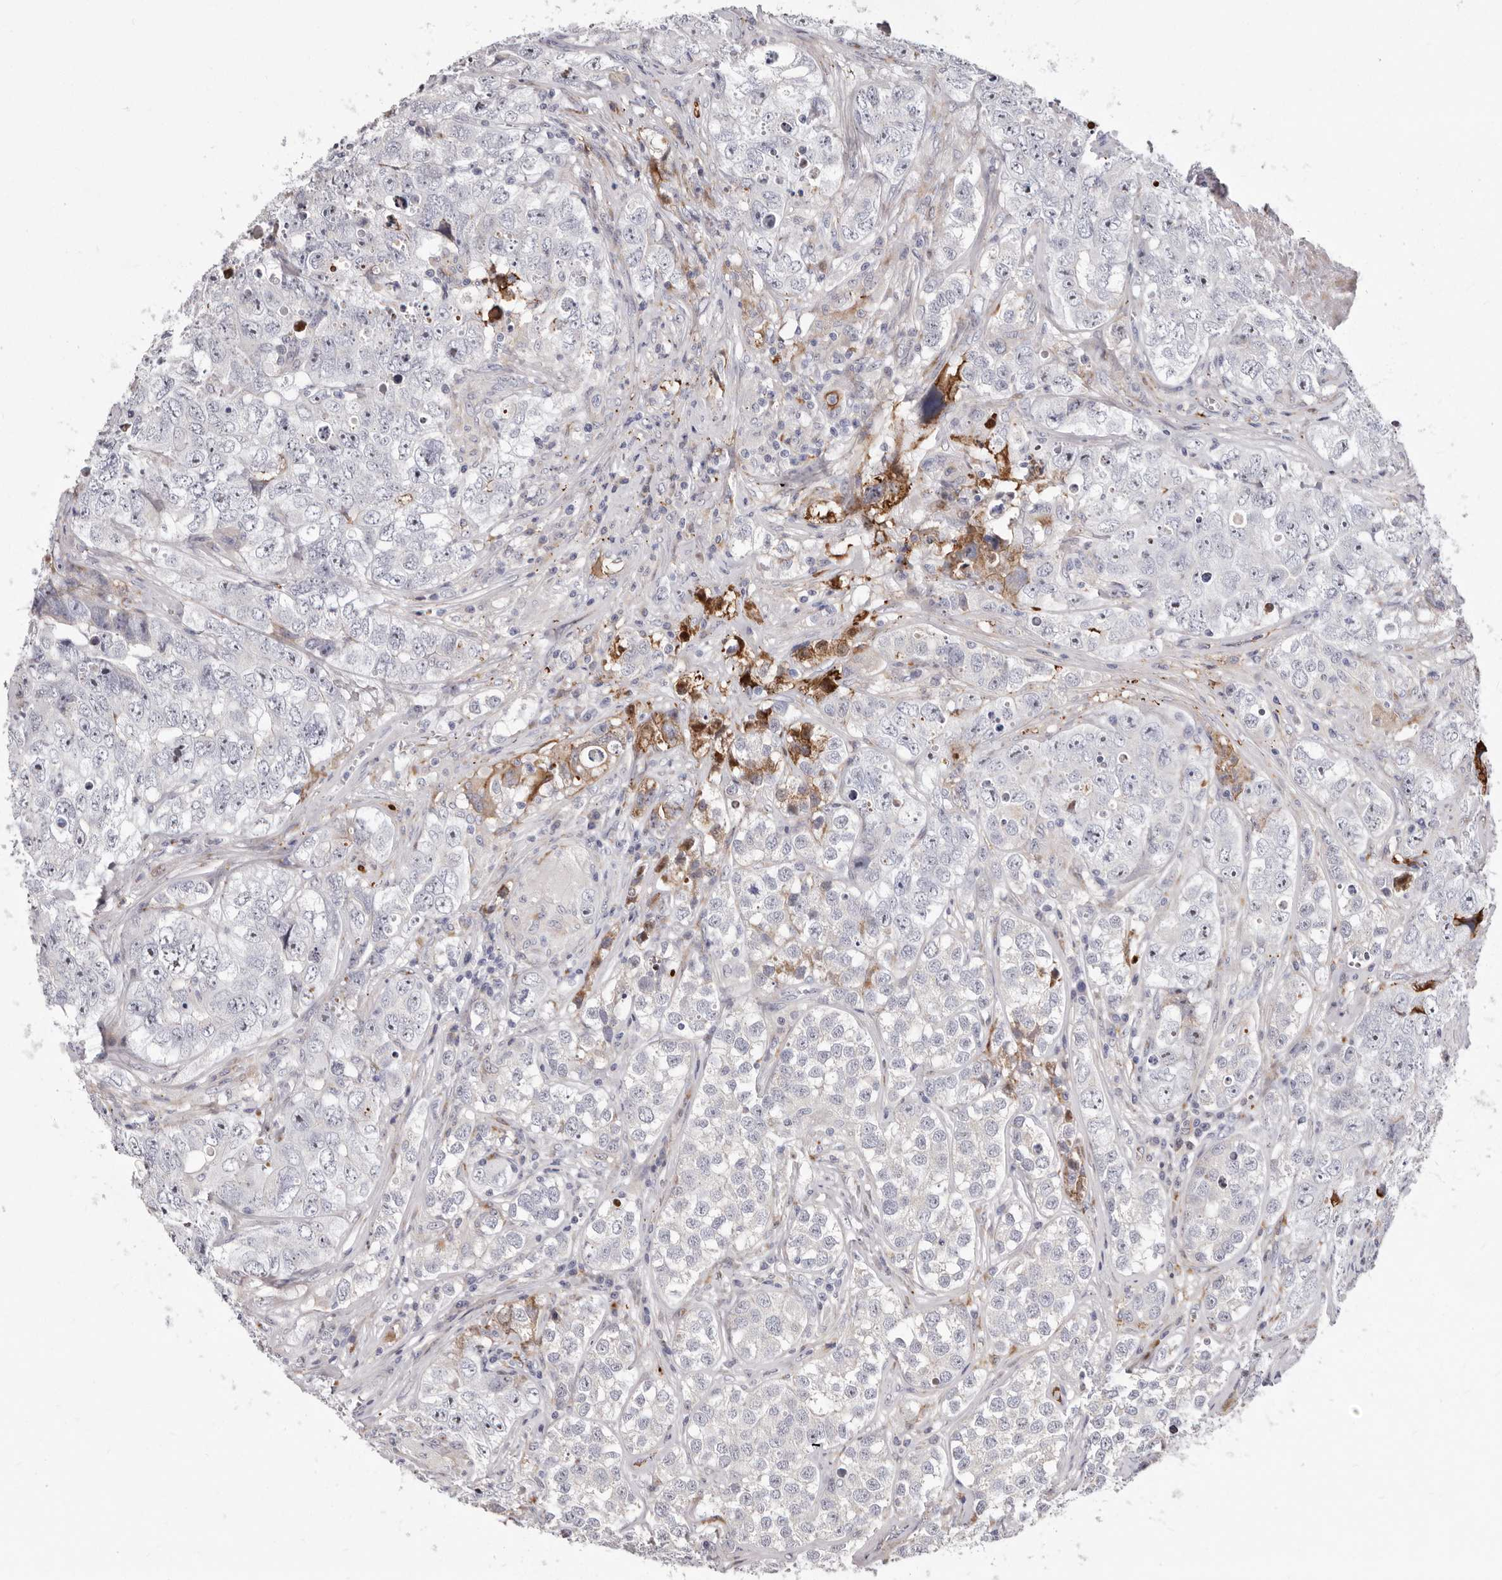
{"staining": {"intensity": "negative", "quantity": "none", "location": "none"}, "tissue": "testis cancer", "cell_type": "Tumor cells", "image_type": "cancer", "snomed": [{"axis": "morphology", "description": "Seminoma, NOS"}, {"axis": "morphology", "description": "Carcinoma, Embryonal, NOS"}, {"axis": "topography", "description": "Testis"}], "caption": "Seminoma (testis) was stained to show a protein in brown. There is no significant staining in tumor cells.", "gene": "NUBPL", "patient": {"sex": "male", "age": 43}}